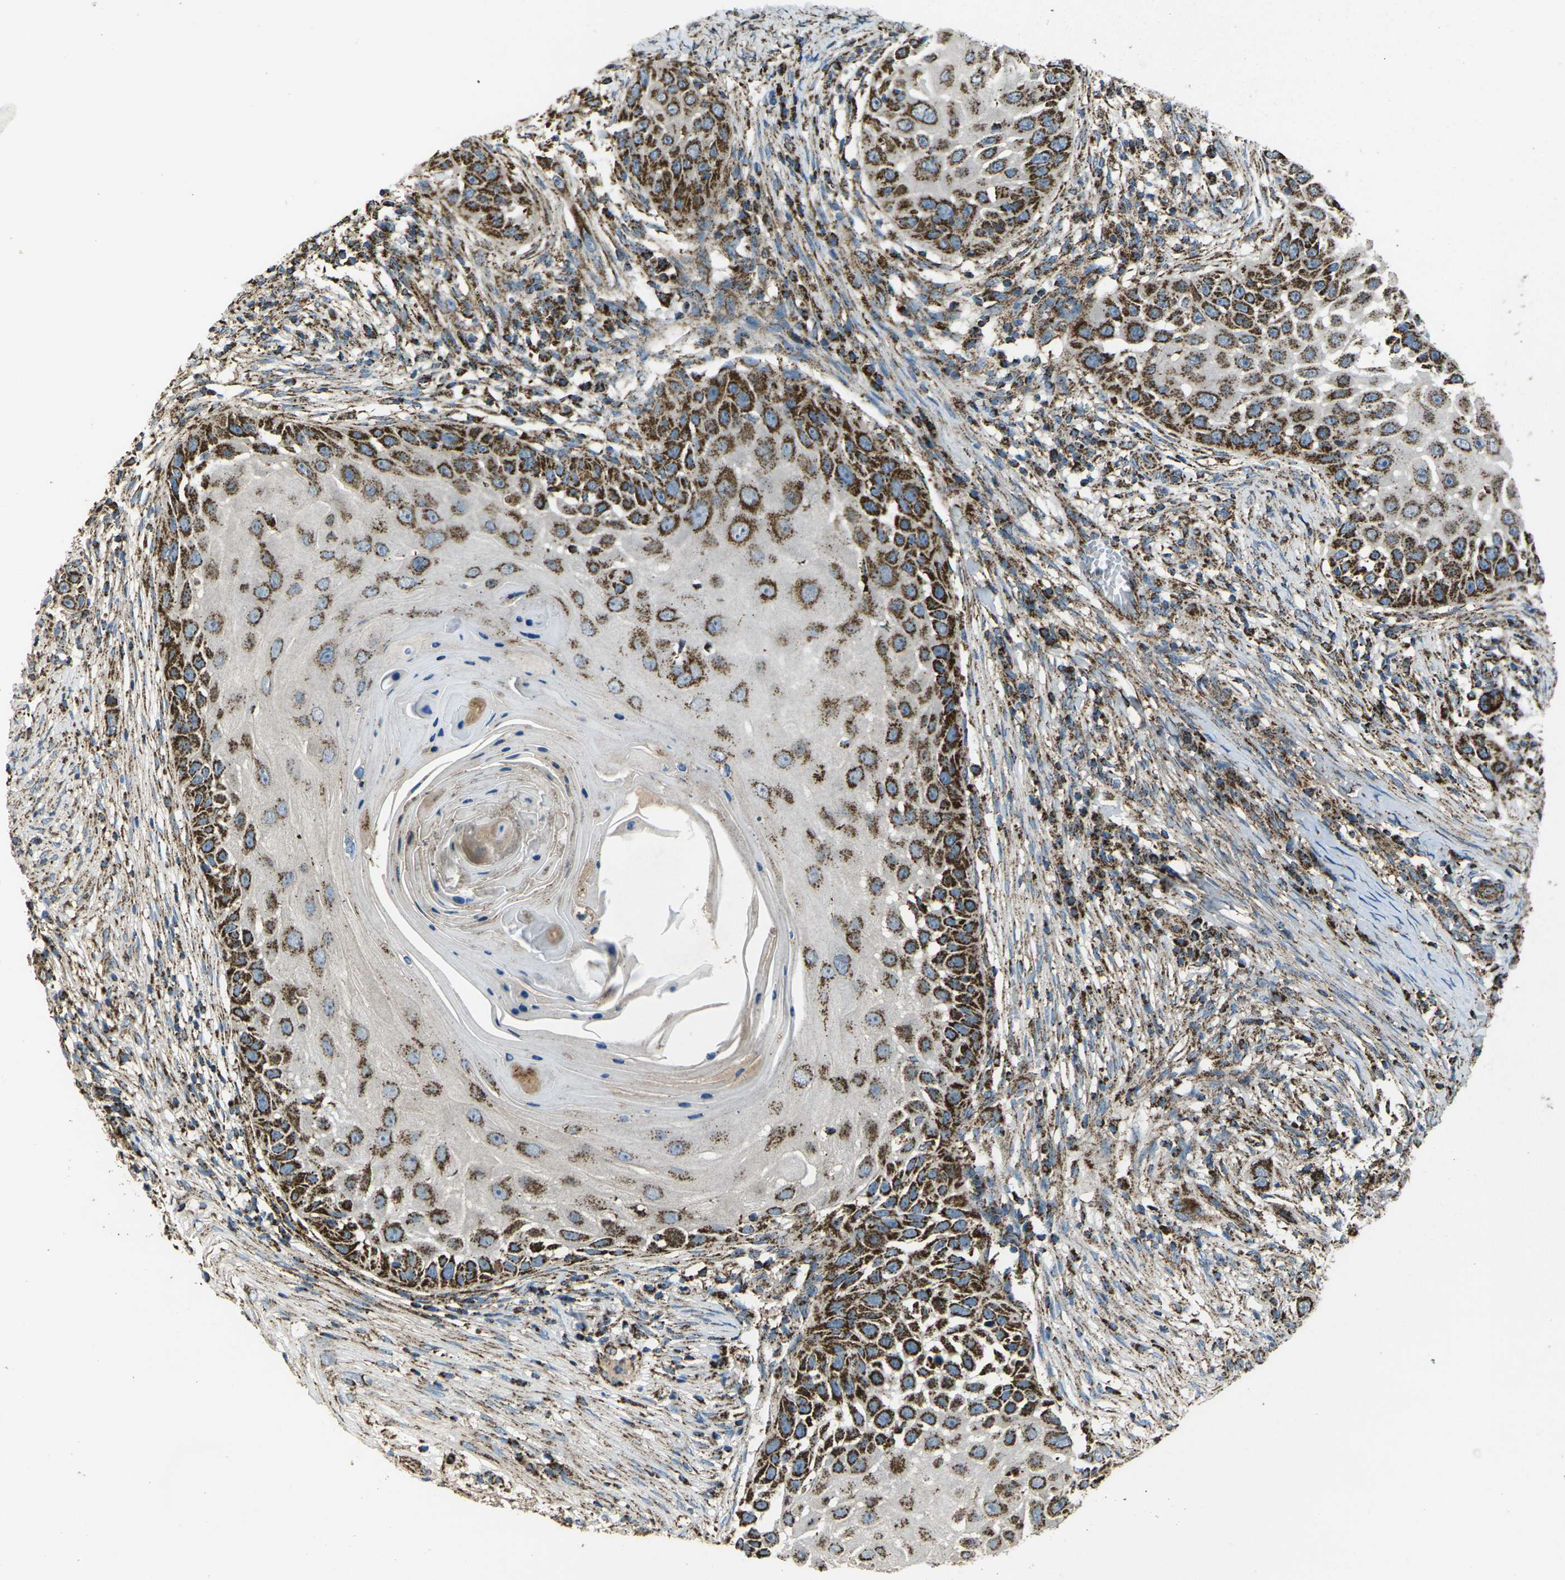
{"staining": {"intensity": "strong", "quantity": ">75%", "location": "cytoplasmic/membranous"}, "tissue": "skin cancer", "cell_type": "Tumor cells", "image_type": "cancer", "snomed": [{"axis": "morphology", "description": "Squamous cell carcinoma, NOS"}, {"axis": "topography", "description": "Skin"}], "caption": "The micrograph exhibits a brown stain indicating the presence of a protein in the cytoplasmic/membranous of tumor cells in skin squamous cell carcinoma. The protein of interest is shown in brown color, while the nuclei are stained blue.", "gene": "KLHL5", "patient": {"sex": "female", "age": 44}}